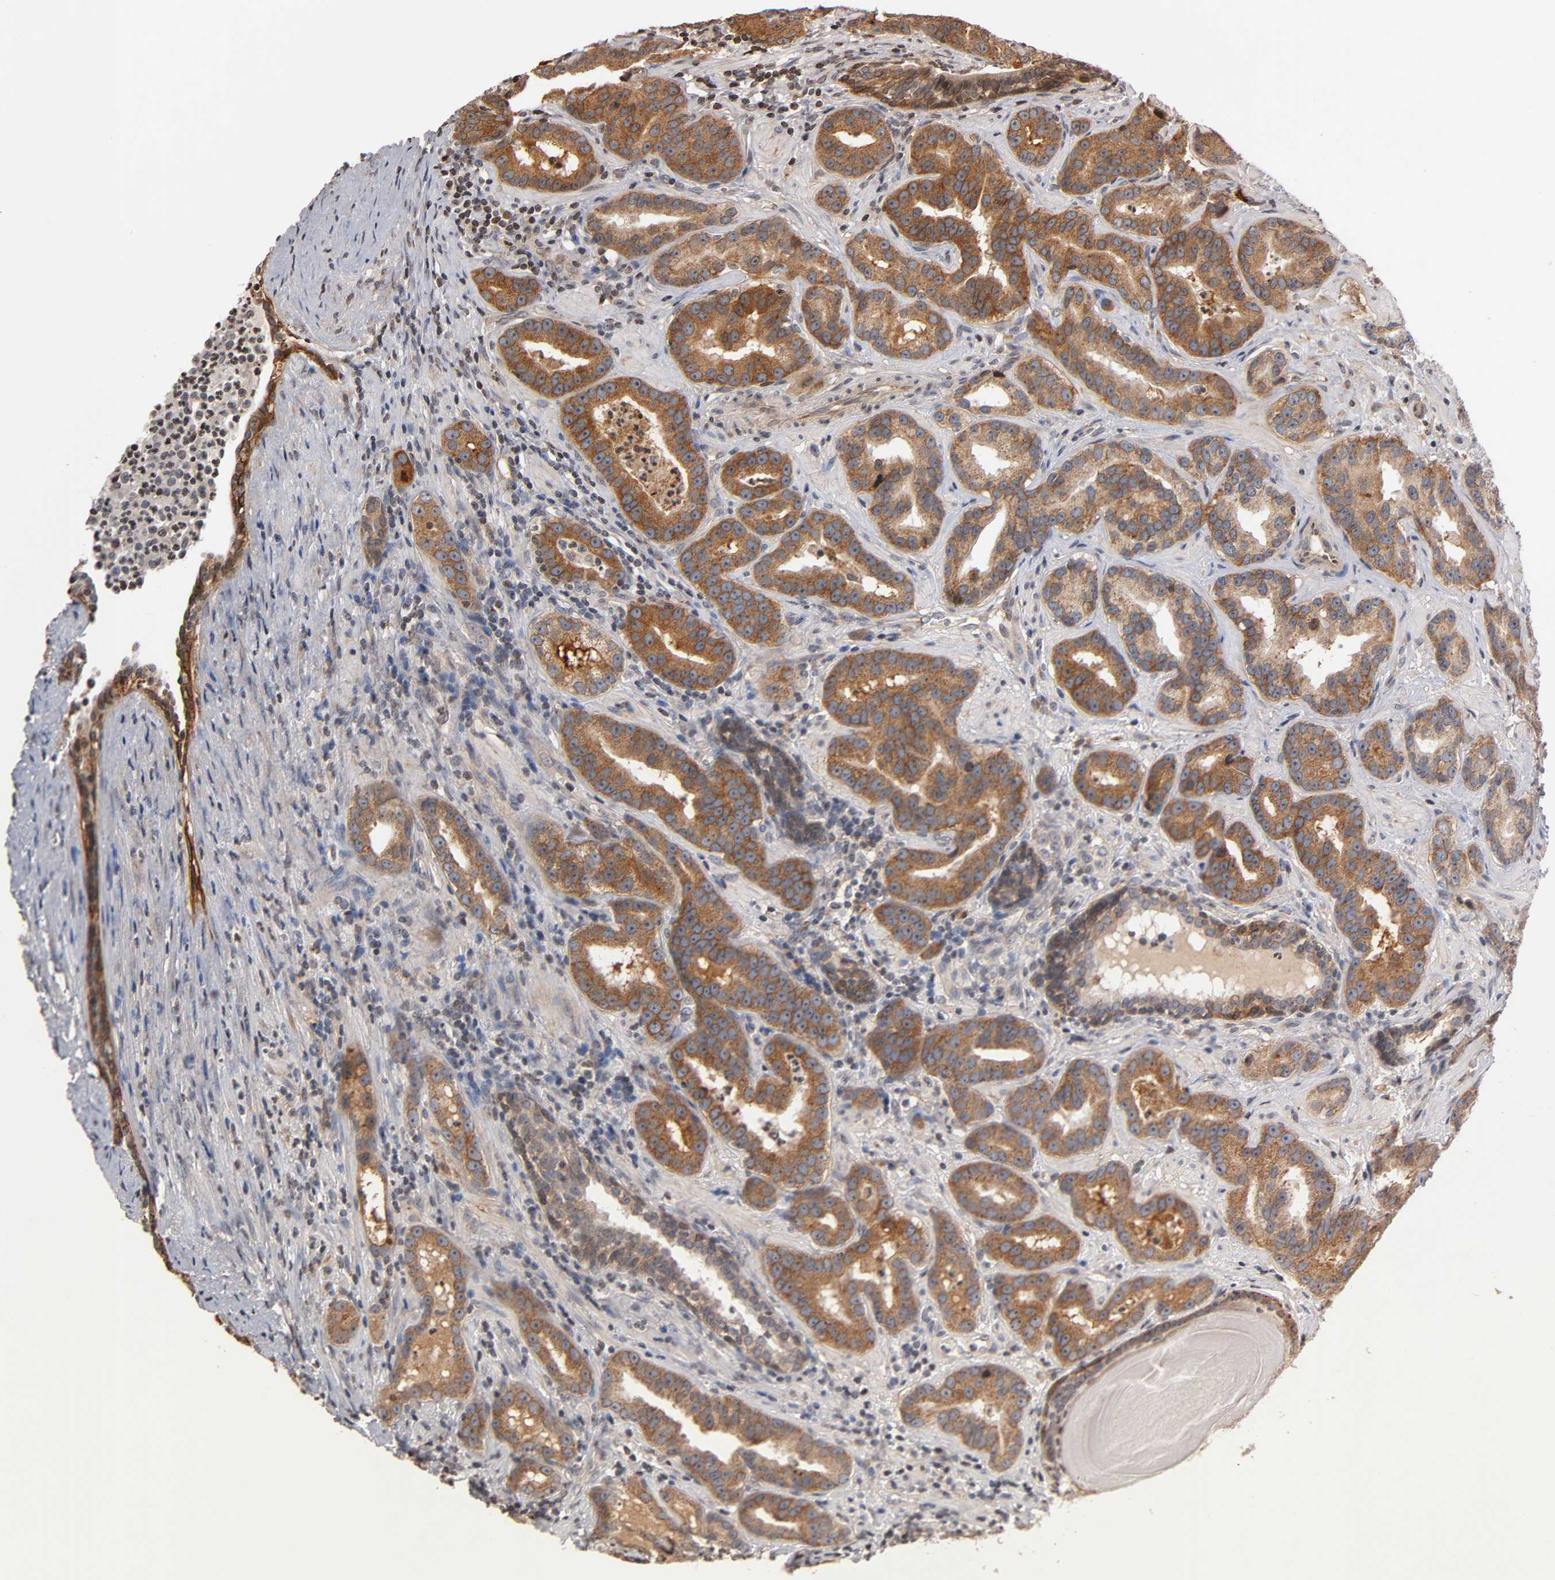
{"staining": {"intensity": "moderate", "quantity": ">75%", "location": "cytoplasmic/membranous"}, "tissue": "prostate cancer", "cell_type": "Tumor cells", "image_type": "cancer", "snomed": [{"axis": "morphology", "description": "Adenocarcinoma, Low grade"}, {"axis": "topography", "description": "Prostate"}], "caption": "An IHC image of tumor tissue is shown. Protein staining in brown highlights moderate cytoplasmic/membranous positivity in prostate cancer (adenocarcinoma (low-grade)) within tumor cells.", "gene": "ITGAV", "patient": {"sex": "male", "age": 59}}